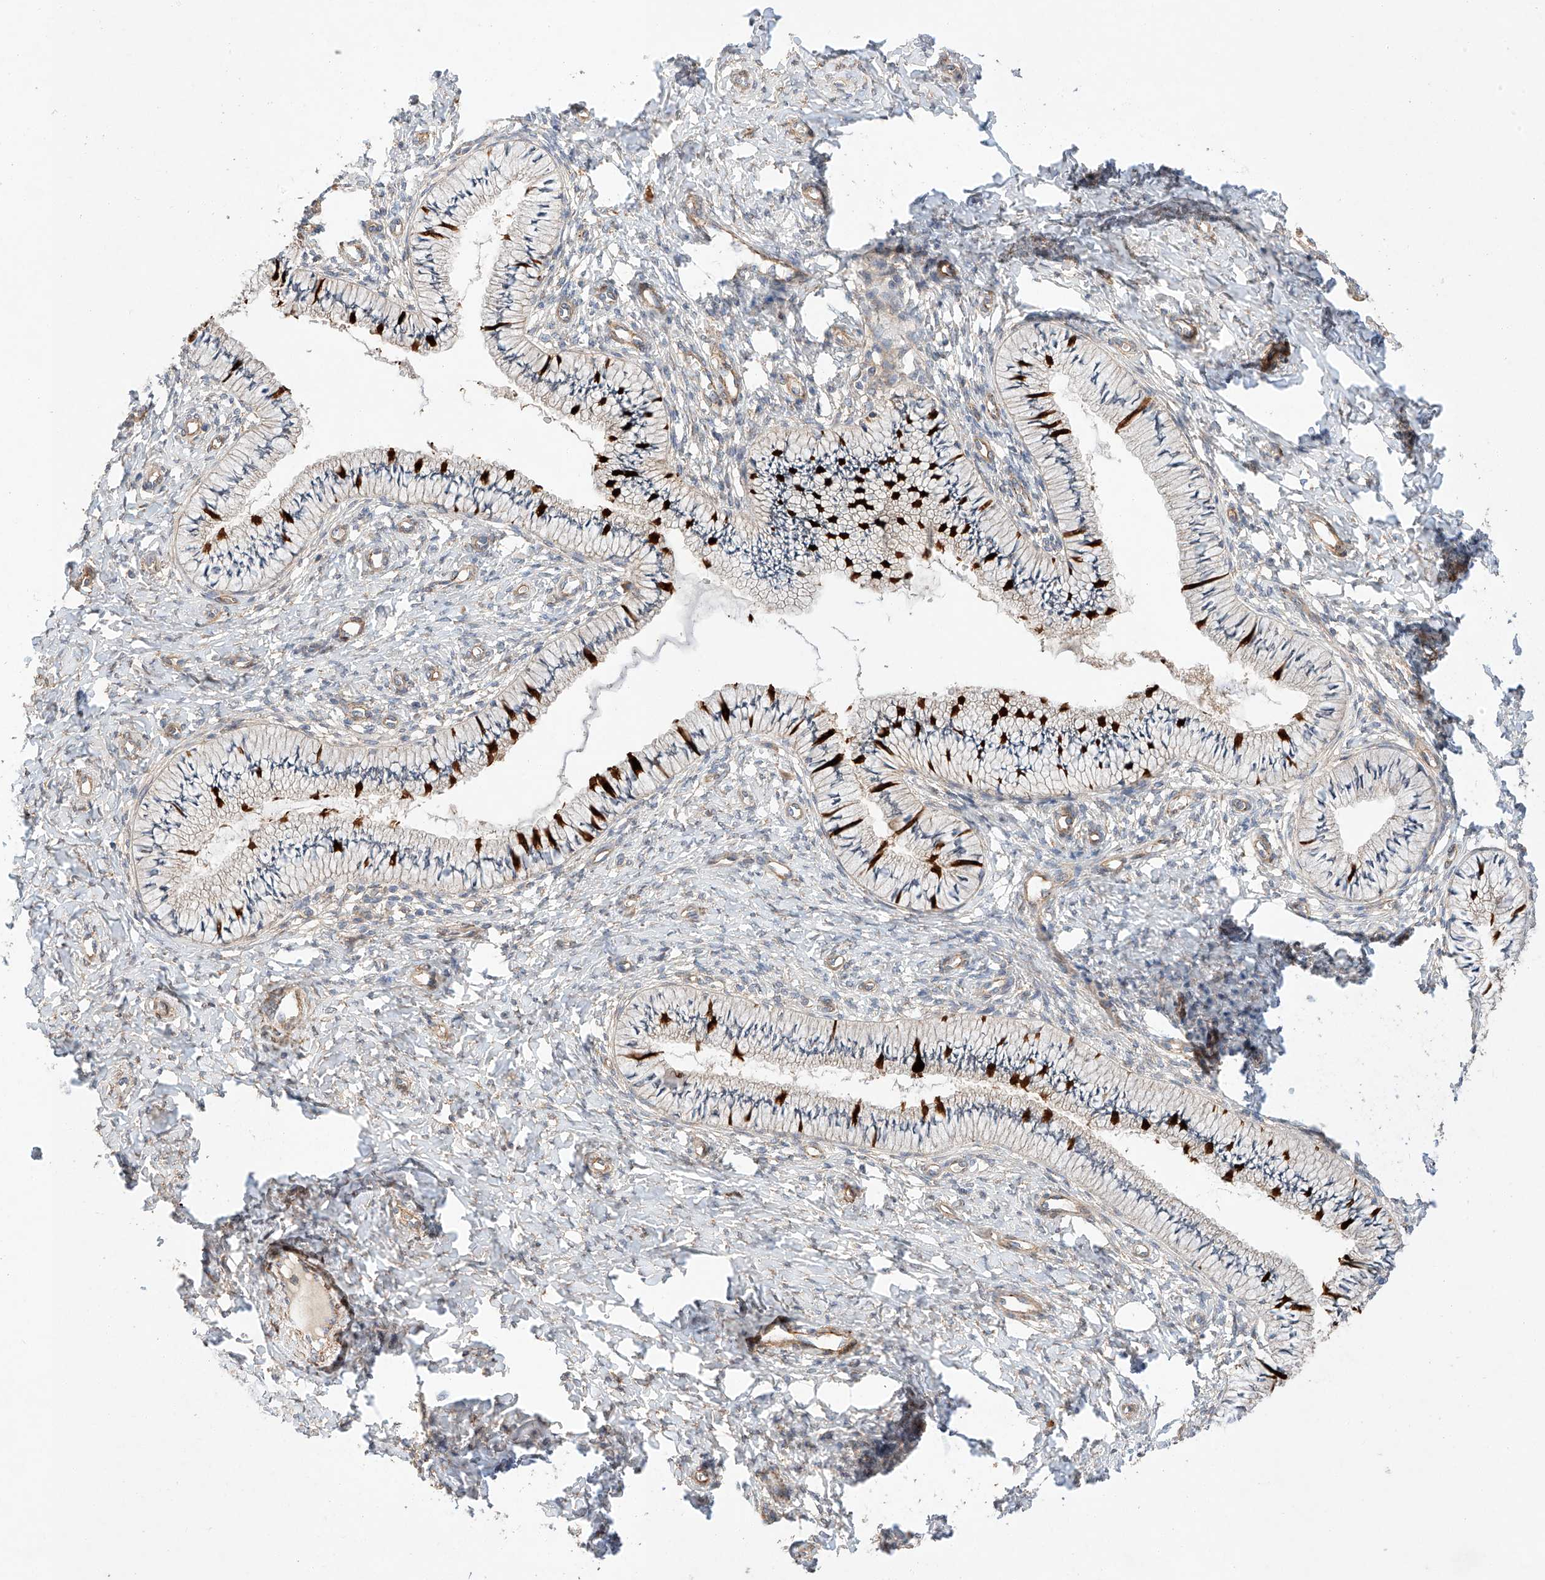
{"staining": {"intensity": "moderate", "quantity": "25%-75%", "location": "cytoplasmic/membranous"}, "tissue": "cervix", "cell_type": "Glandular cells", "image_type": "normal", "snomed": [{"axis": "morphology", "description": "Normal tissue, NOS"}, {"axis": "topography", "description": "Cervix"}], "caption": "Immunohistochemistry (DAB) staining of normal human cervix shows moderate cytoplasmic/membranous protein positivity in approximately 25%-75% of glandular cells. The protein is stained brown, and the nuclei are stained in blue (DAB IHC with brightfield microscopy, high magnification).", "gene": "RAB23", "patient": {"sex": "female", "age": 36}}